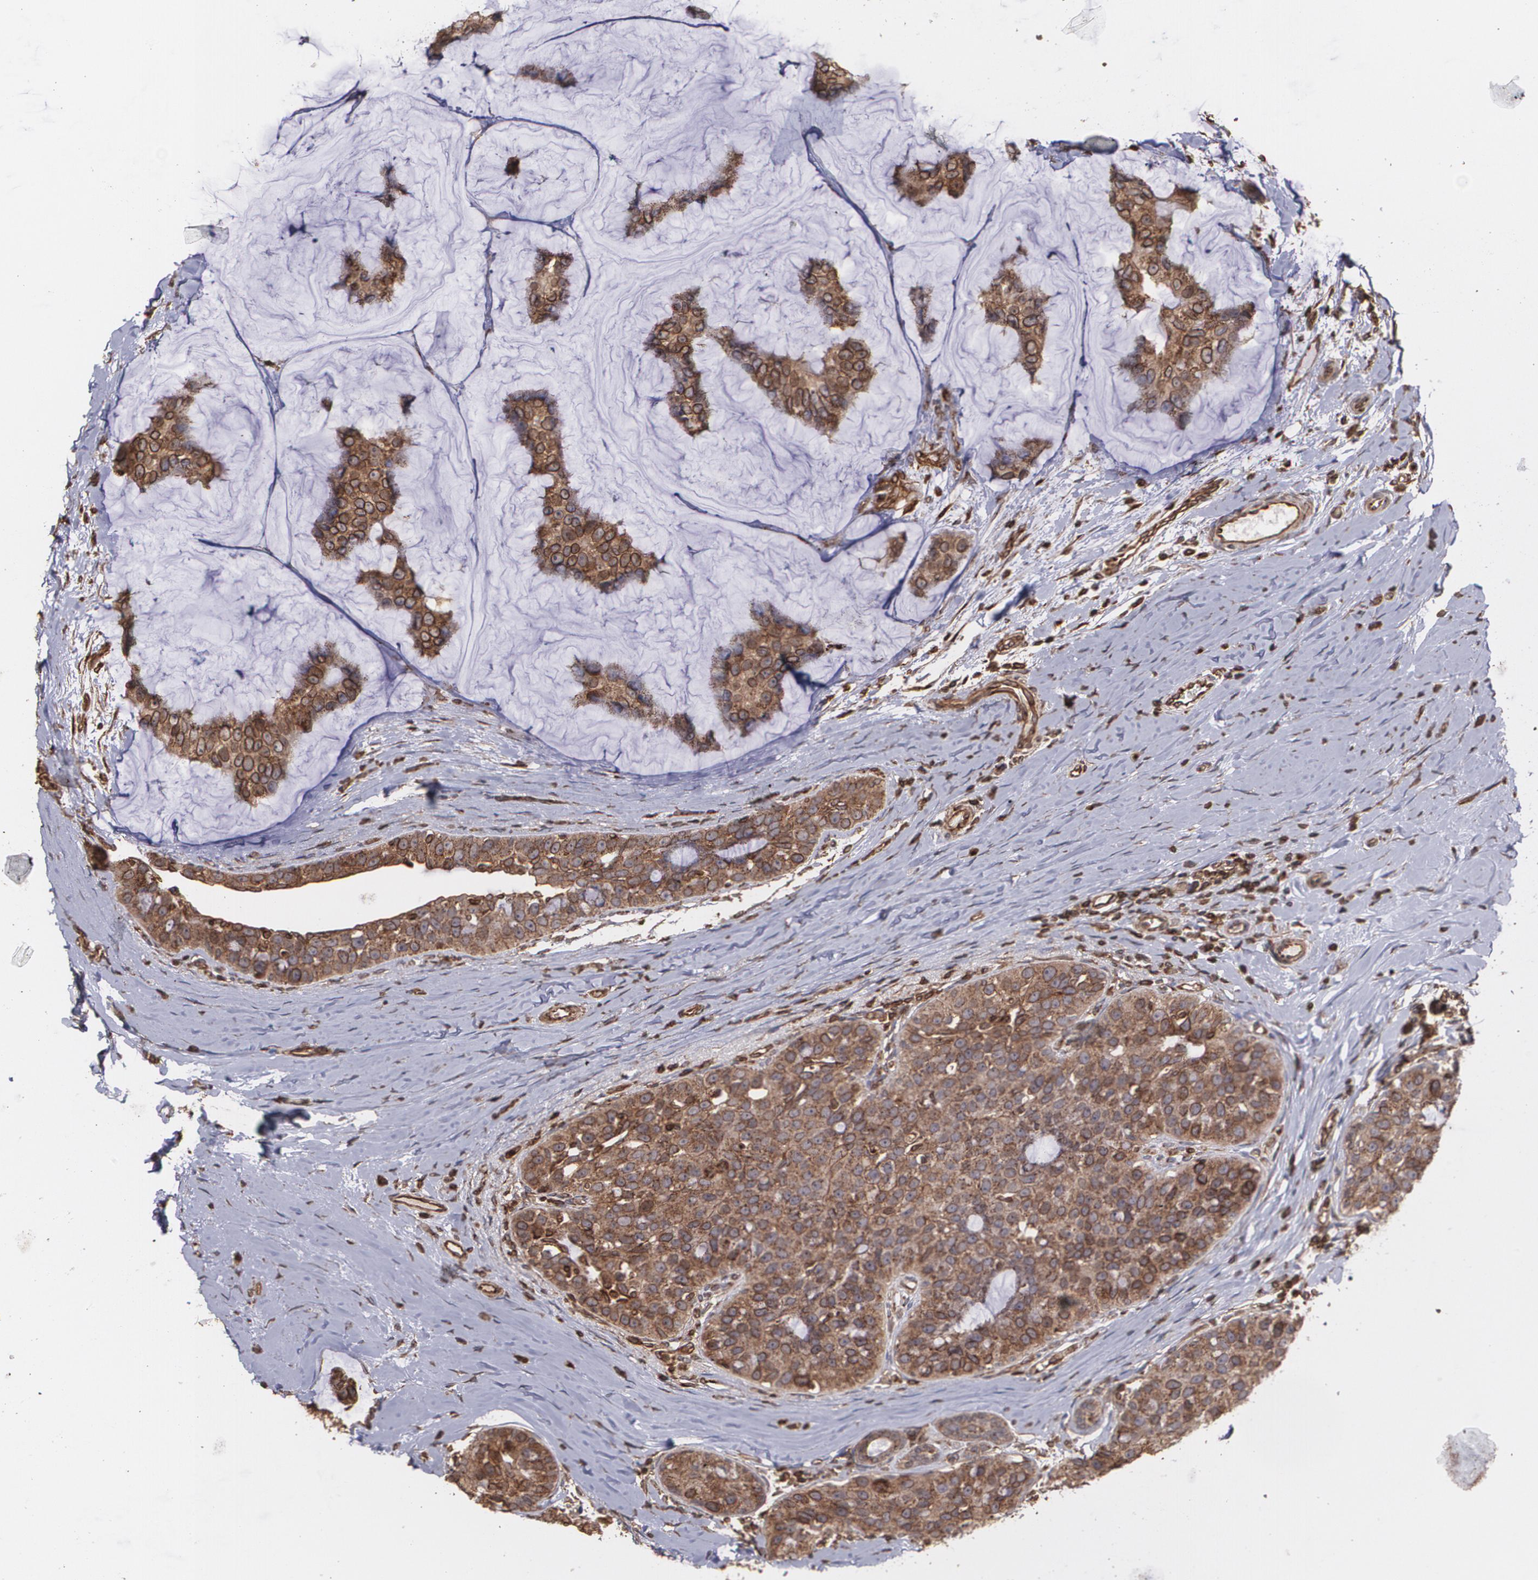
{"staining": {"intensity": "strong", "quantity": ">75%", "location": "cytoplasmic/membranous"}, "tissue": "breast cancer", "cell_type": "Tumor cells", "image_type": "cancer", "snomed": [{"axis": "morphology", "description": "Normal tissue, NOS"}, {"axis": "morphology", "description": "Duct carcinoma"}, {"axis": "topography", "description": "Breast"}], "caption": "Immunohistochemistry staining of breast cancer (intraductal carcinoma), which demonstrates high levels of strong cytoplasmic/membranous positivity in about >75% of tumor cells indicating strong cytoplasmic/membranous protein expression. The staining was performed using DAB (brown) for protein detection and nuclei were counterstained in hematoxylin (blue).", "gene": "TRIP11", "patient": {"sex": "female", "age": 50}}